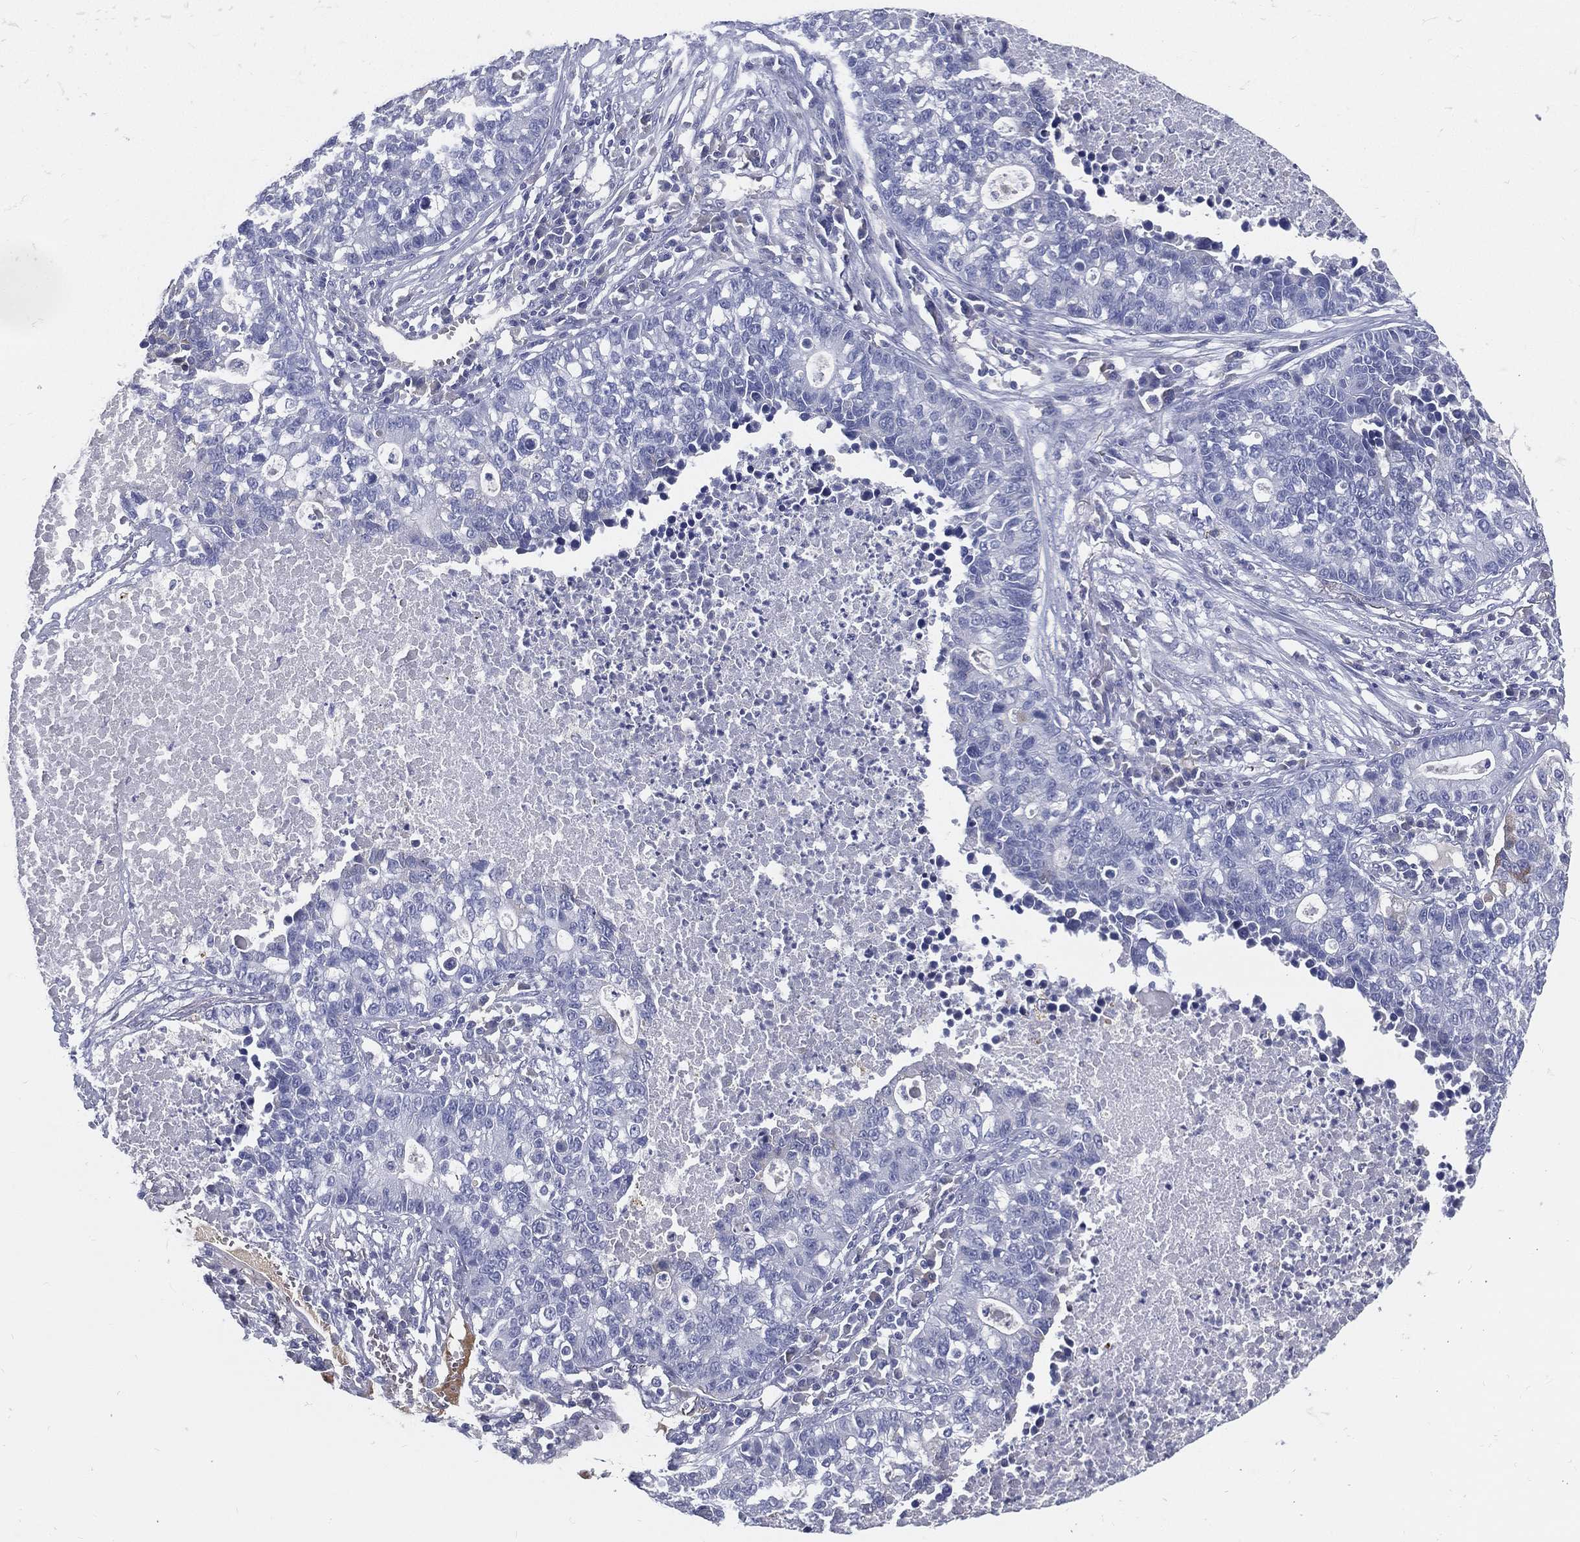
{"staining": {"intensity": "negative", "quantity": "none", "location": "none"}, "tissue": "lung cancer", "cell_type": "Tumor cells", "image_type": "cancer", "snomed": [{"axis": "morphology", "description": "Adenocarcinoma, NOS"}, {"axis": "topography", "description": "Lung"}], "caption": "Protein analysis of lung adenocarcinoma displays no significant staining in tumor cells.", "gene": "STS", "patient": {"sex": "male", "age": 57}}